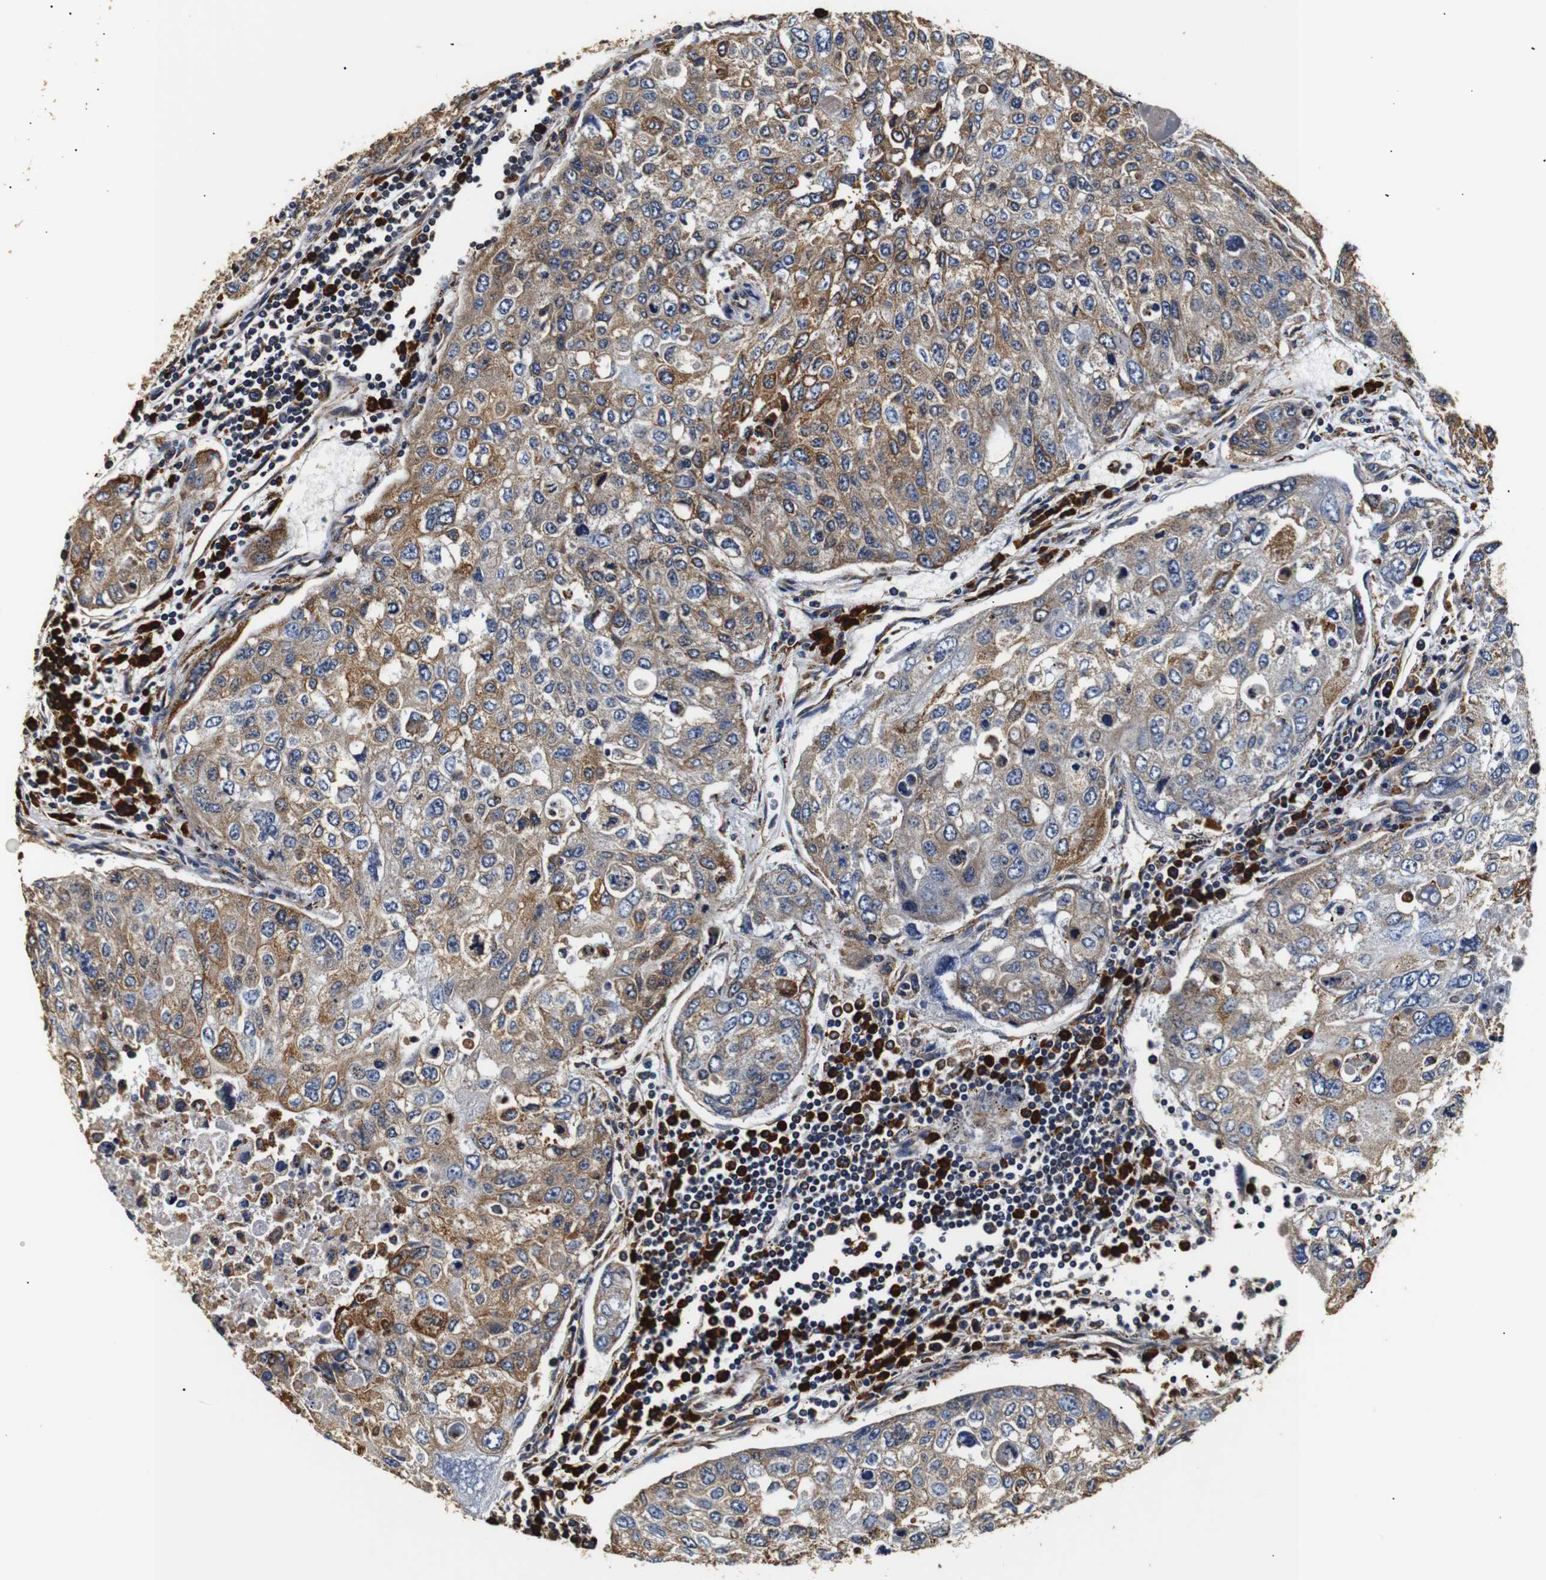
{"staining": {"intensity": "moderate", "quantity": "25%-75%", "location": "cytoplasmic/membranous"}, "tissue": "urothelial cancer", "cell_type": "Tumor cells", "image_type": "cancer", "snomed": [{"axis": "morphology", "description": "Urothelial carcinoma, High grade"}, {"axis": "topography", "description": "Lymph node"}, {"axis": "topography", "description": "Urinary bladder"}], "caption": "A medium amount of moderate cytoplasmic/membranous positivity is appreciated in about 25%-75% of tumor cells in urothelial cancer tissue.", "gene": "HHIP", "patient": {"sex": "male", "age": 51}}